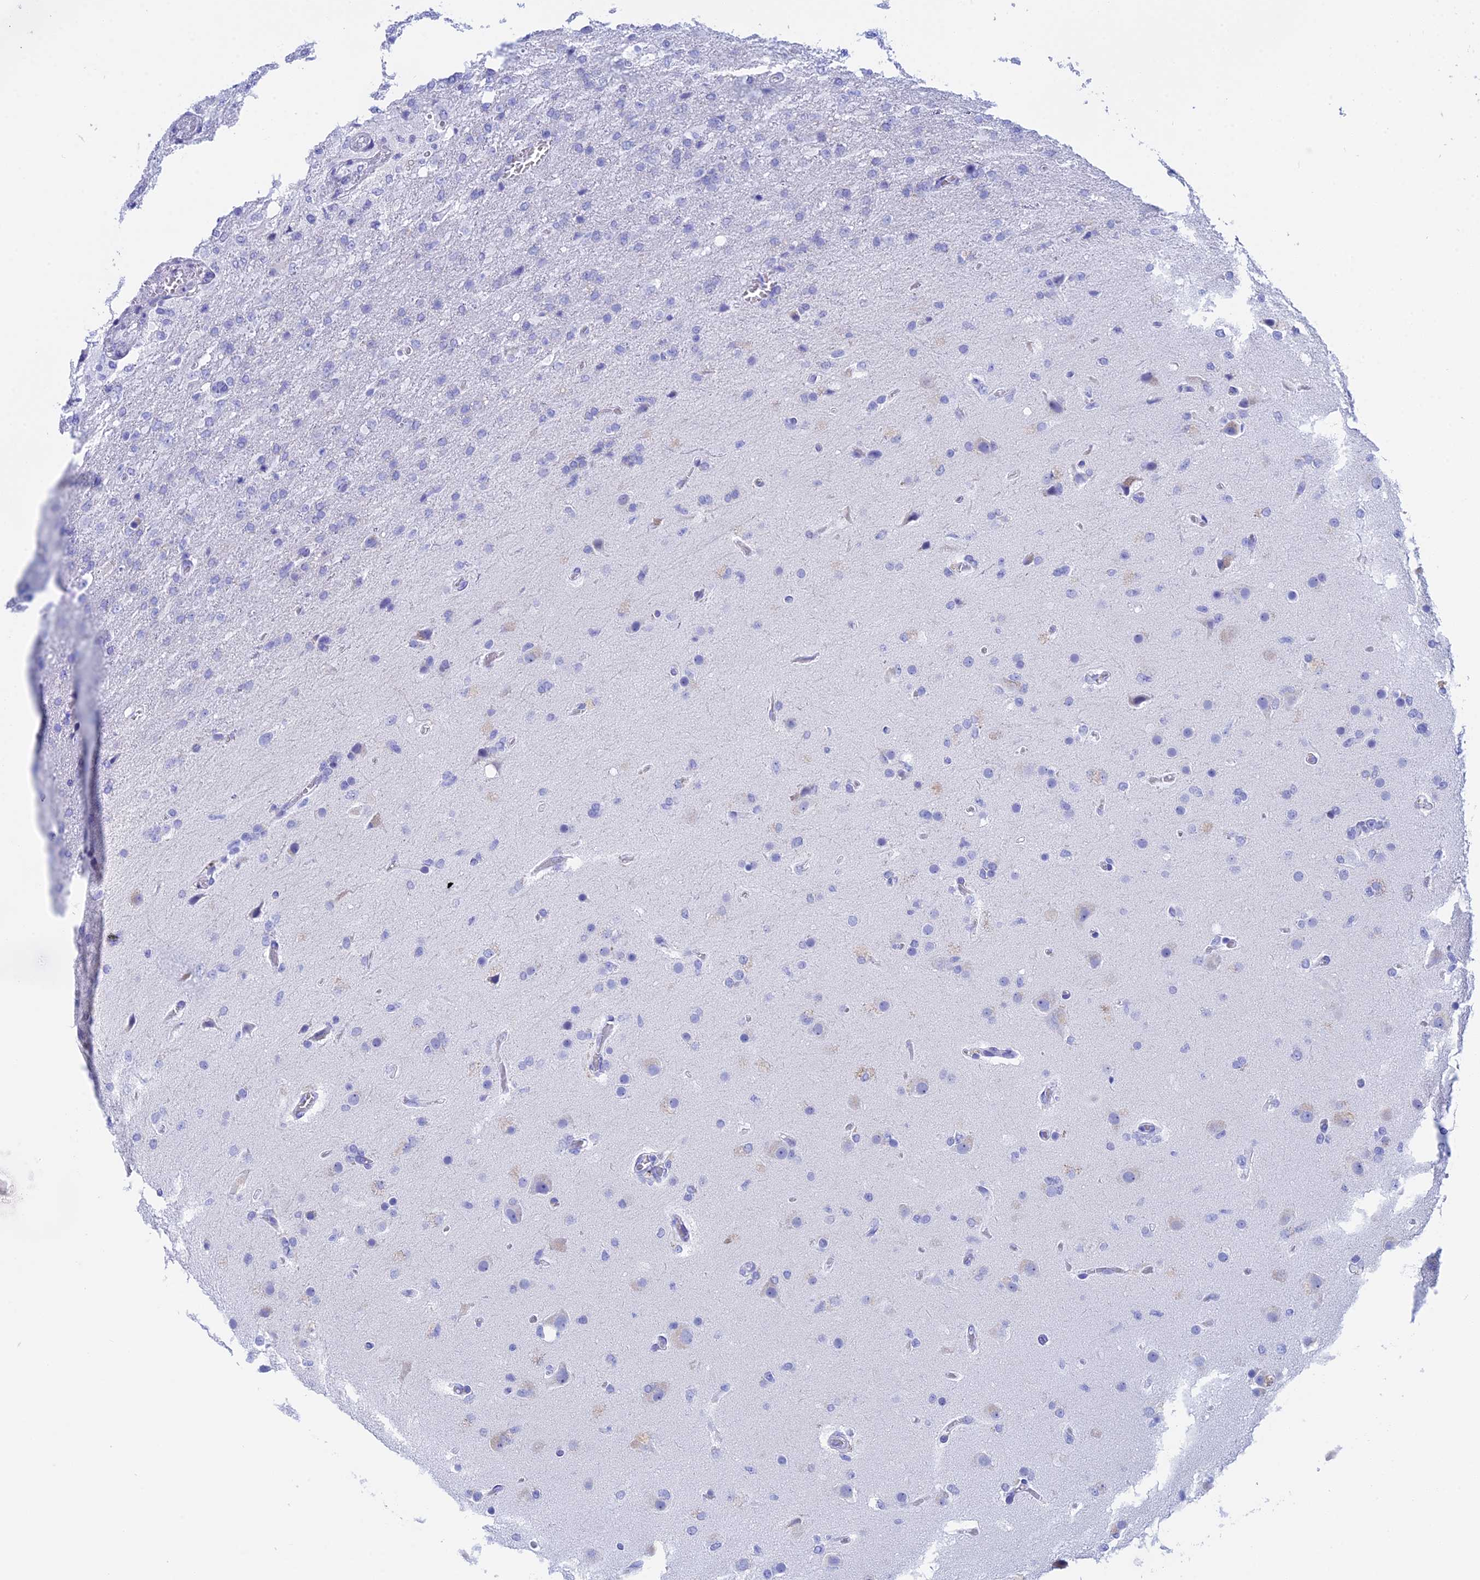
{"staining": {"intensity": "negative", "quantity": "none", "location": "none"}, "tissue": "glioma", "cell_type": "Tumor cells", "image_type": "cancer", "snomed": [{"axis": "morphology", "description": "Glioma, malignant, High grade"}, {"axis": "topography", "description": "Brain"}], "caption": "Immunohistochemistry image of human glioma stained for a protein (brown), which demonstrates no expression in tumor cells.", "gene": "TEX101", "patient": {"sex": "female", "age": 74}}